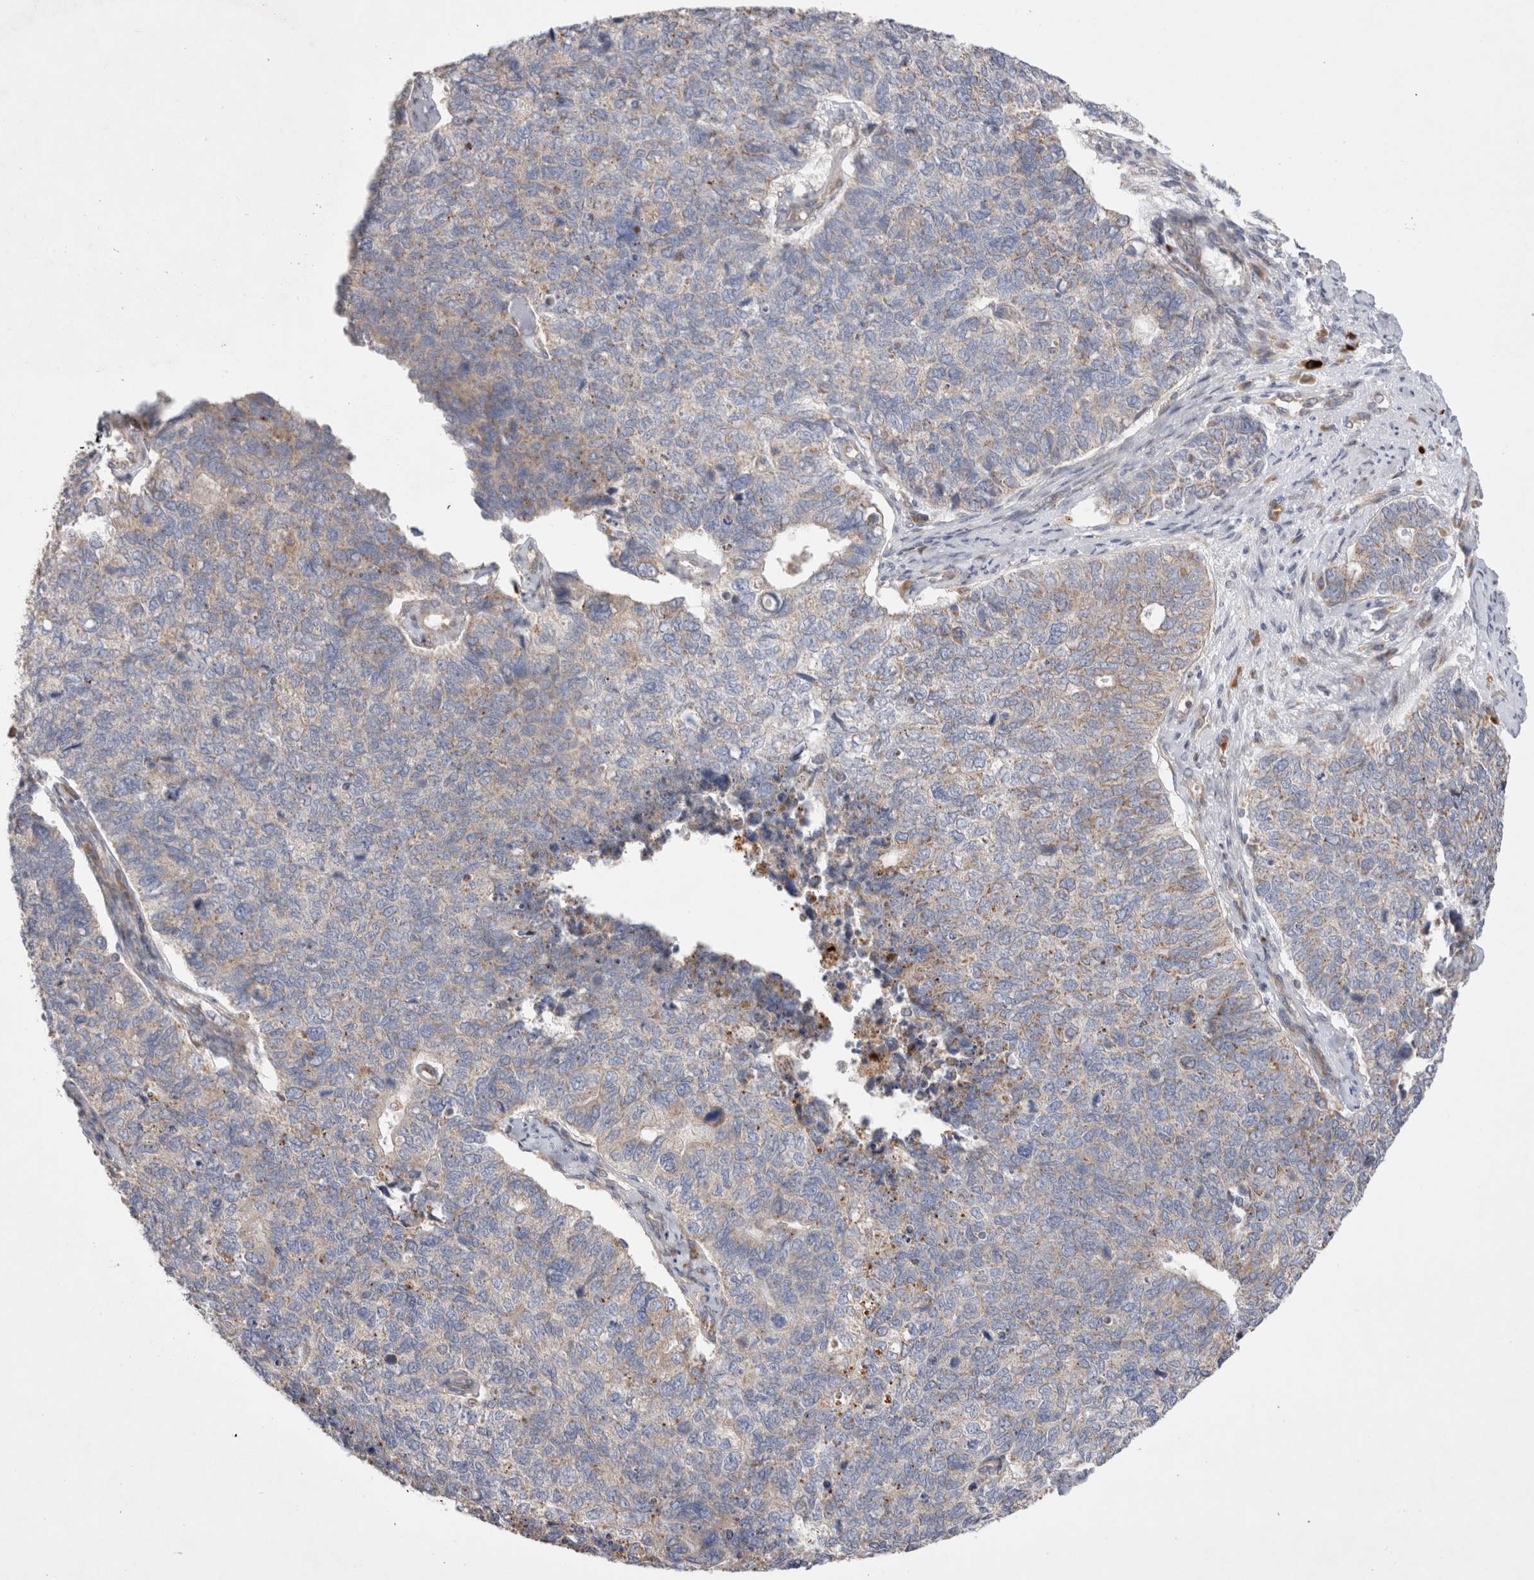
{"staining": {"intensity": "weak", "quantity": "<25%", "location": "cytoplasmic/membranous"}, "tissue": "cervical cancer", "cell_type": "Tumor cells", "image_type": "cancer", "snomed": [{"axis": "morphology", "description": "Squamous cell carcinoma, NOS"}, {"axis": "topography", "description": "Cervix"}], "caption": "A histopathology image of cervical cancer stained for a protein reveals no brown staining in tumor cells.", "gene": "TBC1D16", "patient": {"sex": "female", "age": 63}}